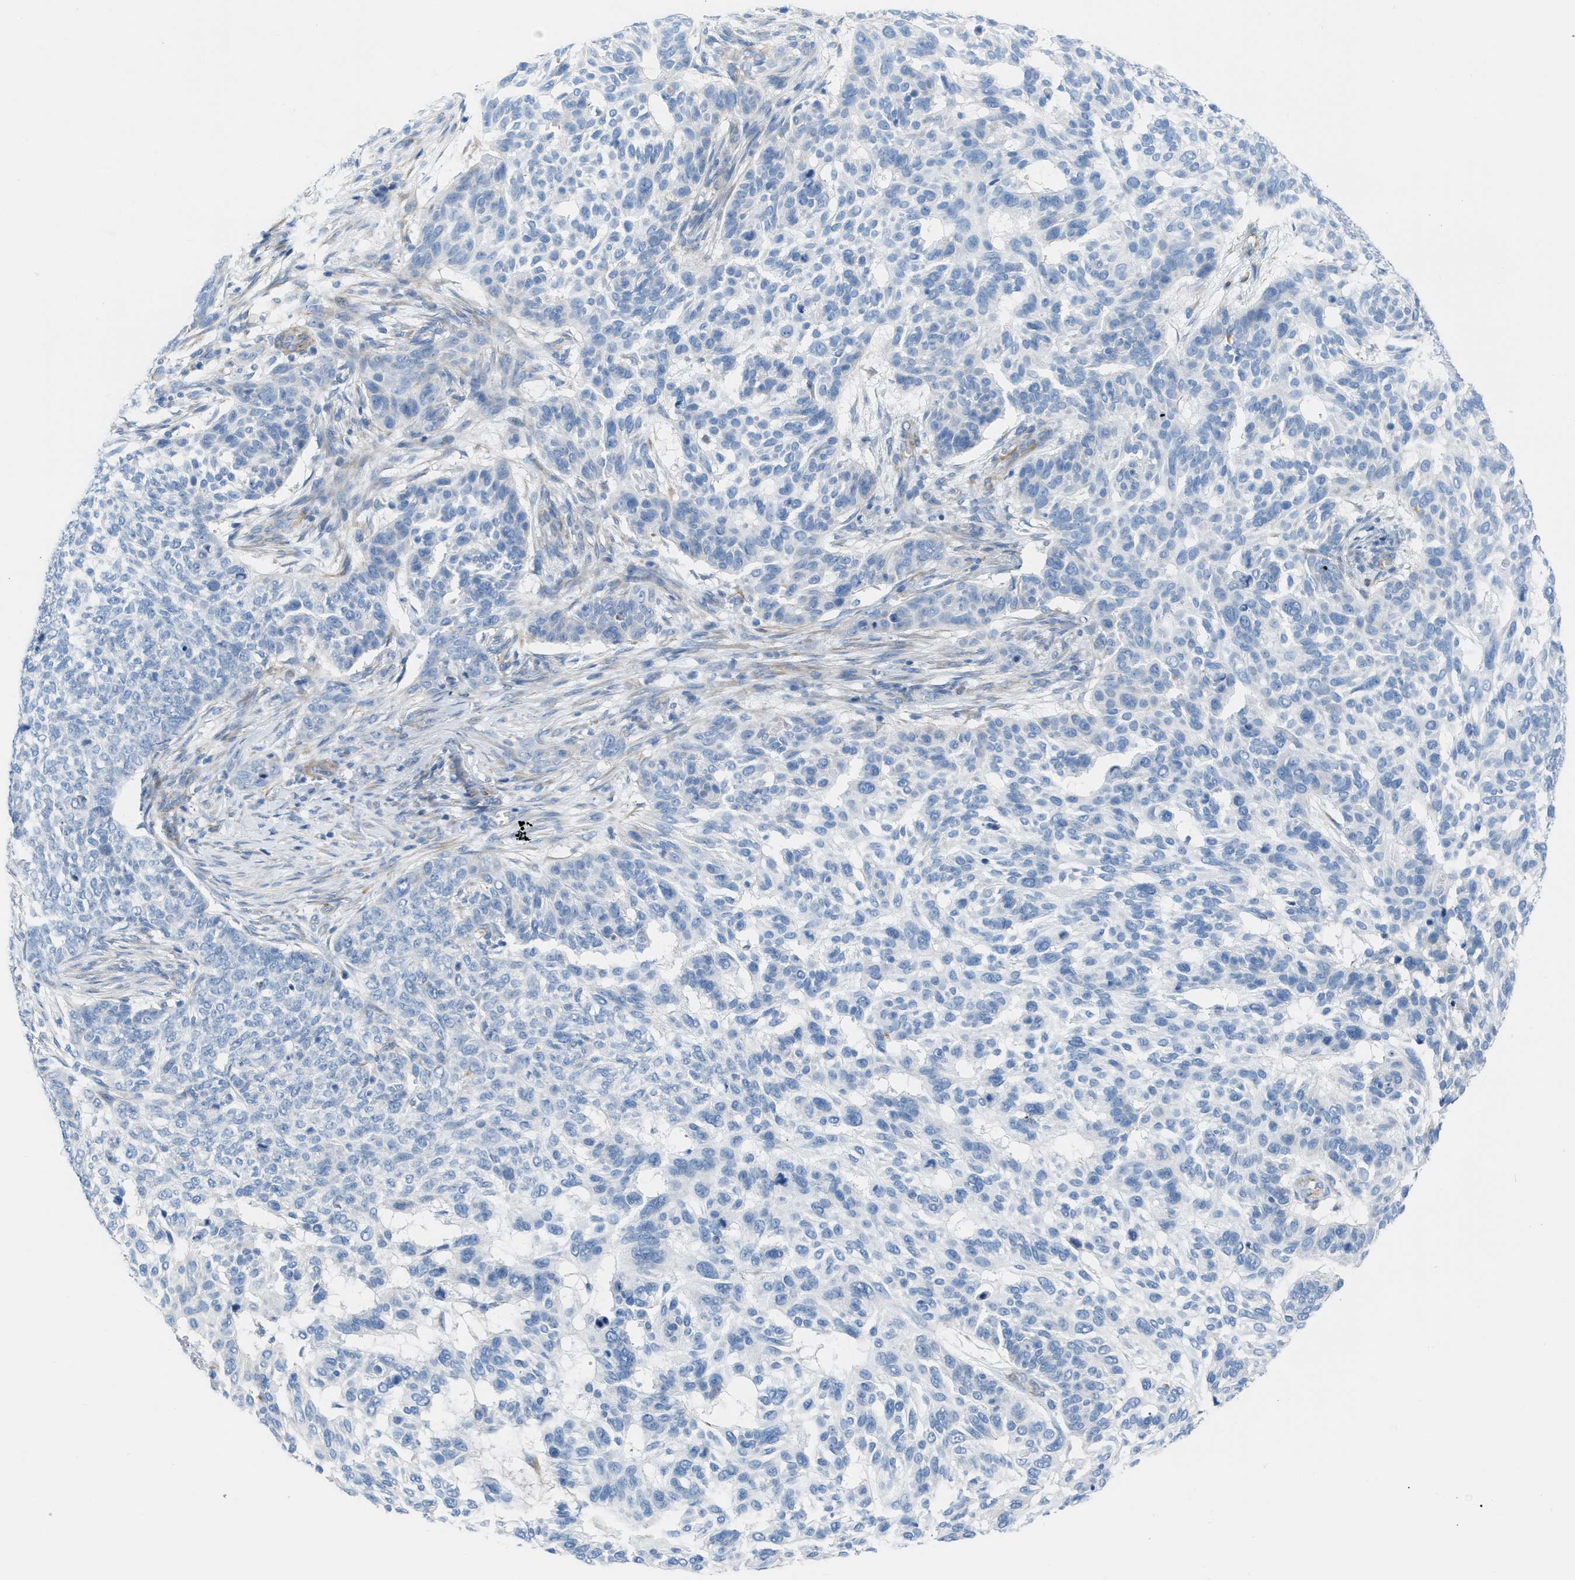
{"staining": {"intensity": "negative", "quantity": "none", "location": "none"}, "tissue": "skin cancer", "cell_type": "Tumor cells", "image_type": "cancer", "snomed": [{"axis": "morphology", "description": "Basal cell carcinoma"}, {"axis": "topography", "description": "Skin"}], "caption": "Tumor cells show no significant staining in skin cancer (basal cell carcinoma).", "gene": "SLC12A1", "patient": {"sex": "male", "age": 85}}